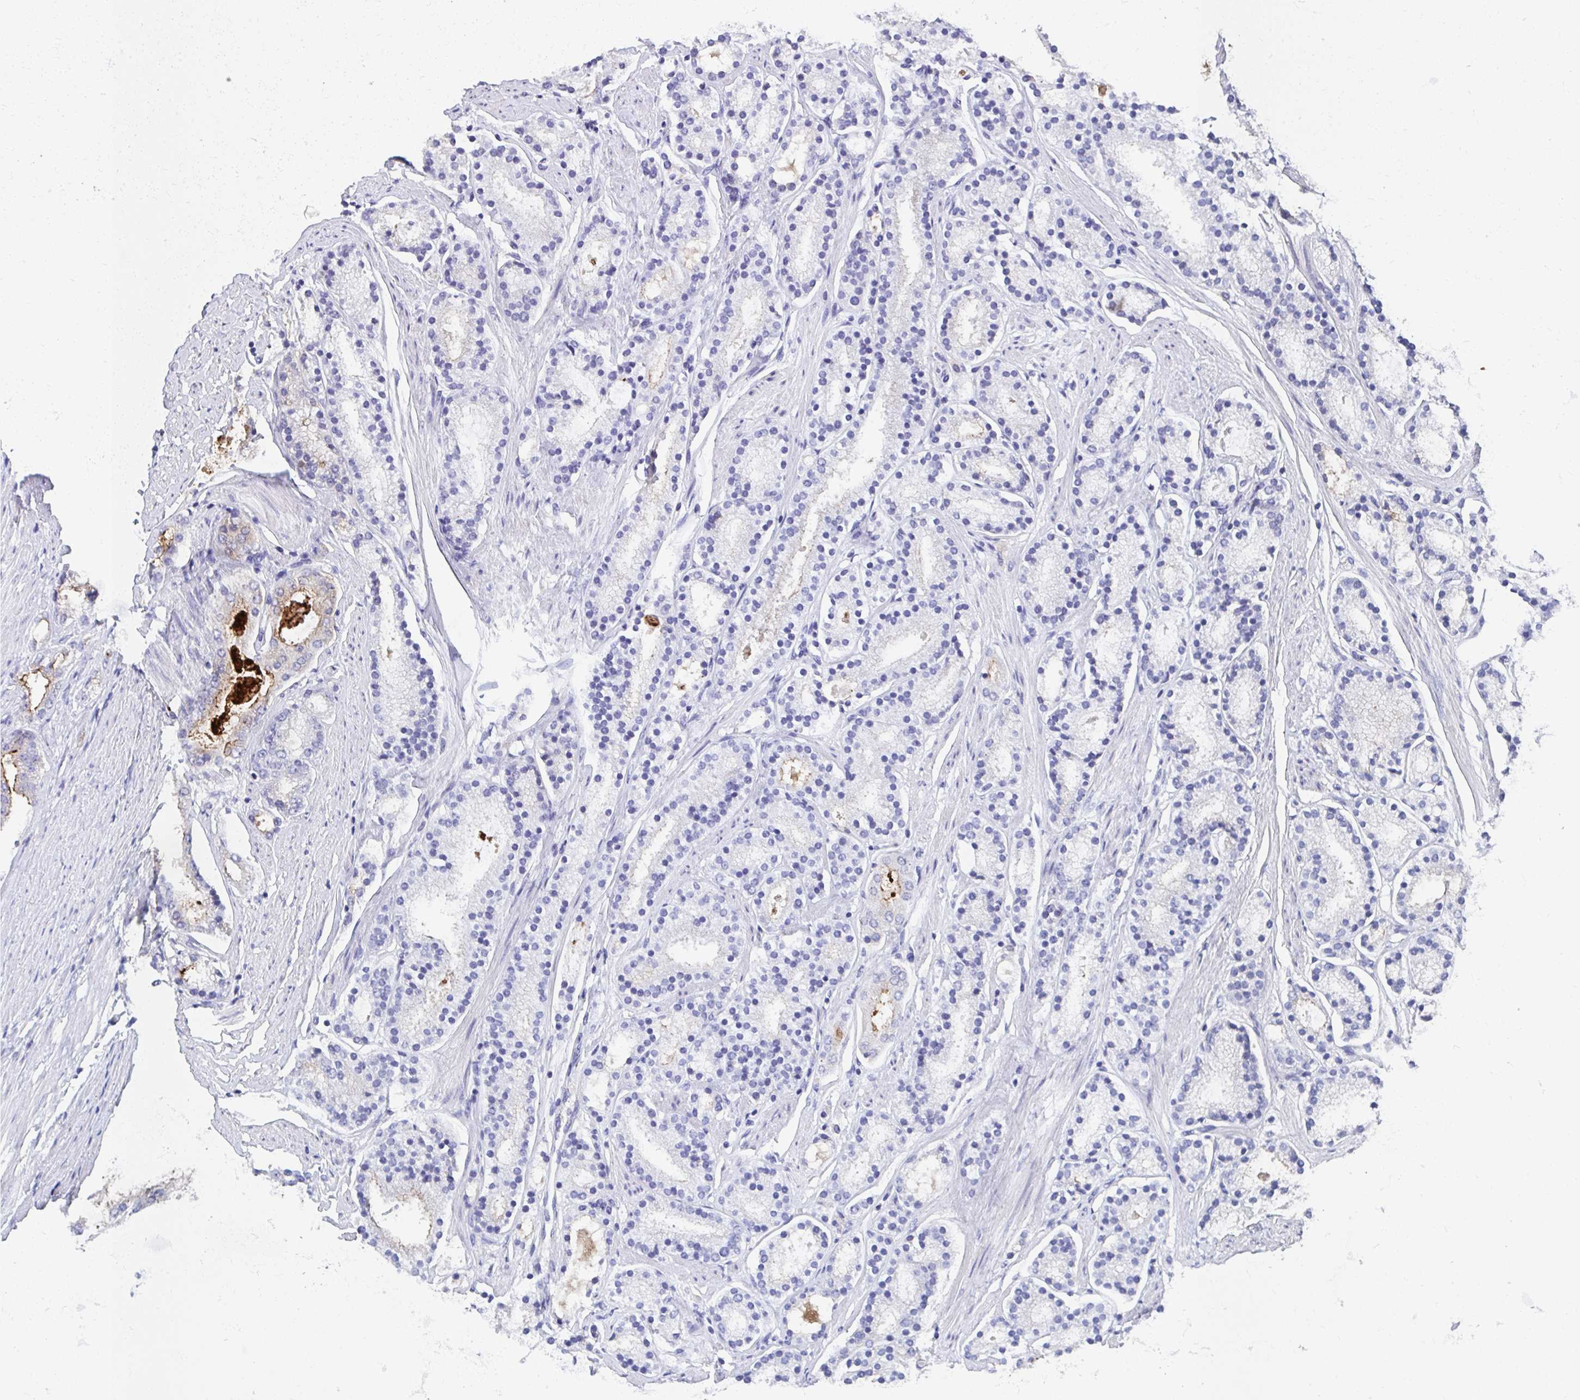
{"staining": {"intensity": "negative", "quantity": "none", "location": "none"}, "tissue": "prostate cancer", "cell_type": "Tumor cells", "image_type": "cancer", "snomed": [{"axis": "morphology", "description": "Adenocarcinoma, High grade"}, {"axis": "topography", "description": "Prostate"}], "caption": "High power microscopy micrograph of an immunohistochemistry (IHC) photomicrograph of adenocarcinoma (high-grade) (prostate), revealing no significant staining in tumor cells.", "gene": "TMPRSS2", "patient": {"sex": "male", "age": 63}}